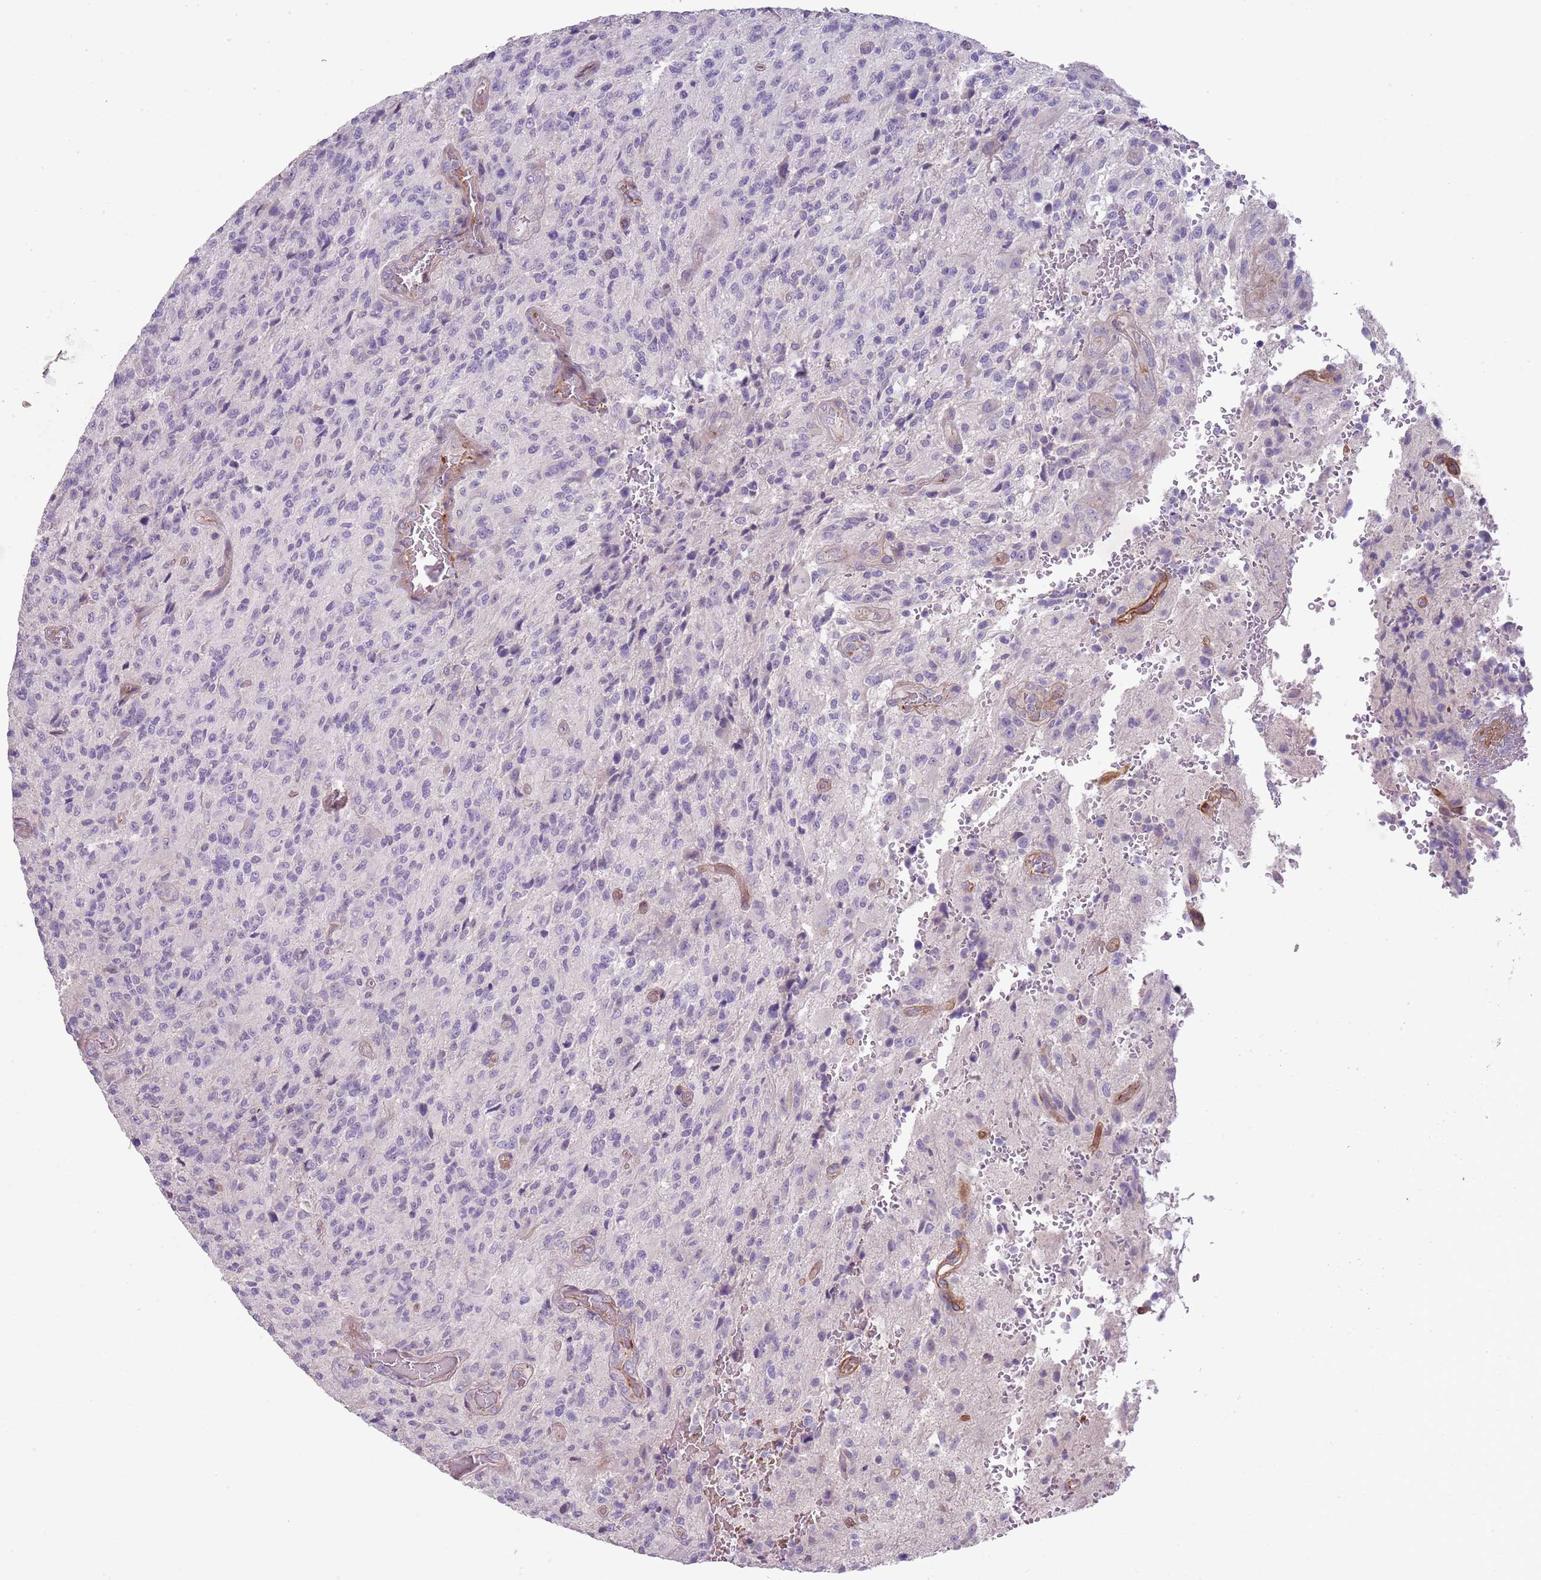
{"staining": {"intensity": "negative", "quantity": "none", "location": "none"}, "tissue": "glioma", "cell_type": "Tumor cells", "image_type": "cancer", "snomed": [{"axis": "morphology", "description": "Normal tissue, NOS"}, {"axis": "morphology", "description": "Glioma, malignant, High grade"}, {"axis": "topography", "description": "Cerebral cortex"}], "caption": "Glioma was stained to show a protein in brown. There is no significant staining in tumor cells.", "gene": "TINAGL1", "patient": {"sex": "male", "age": 56}}